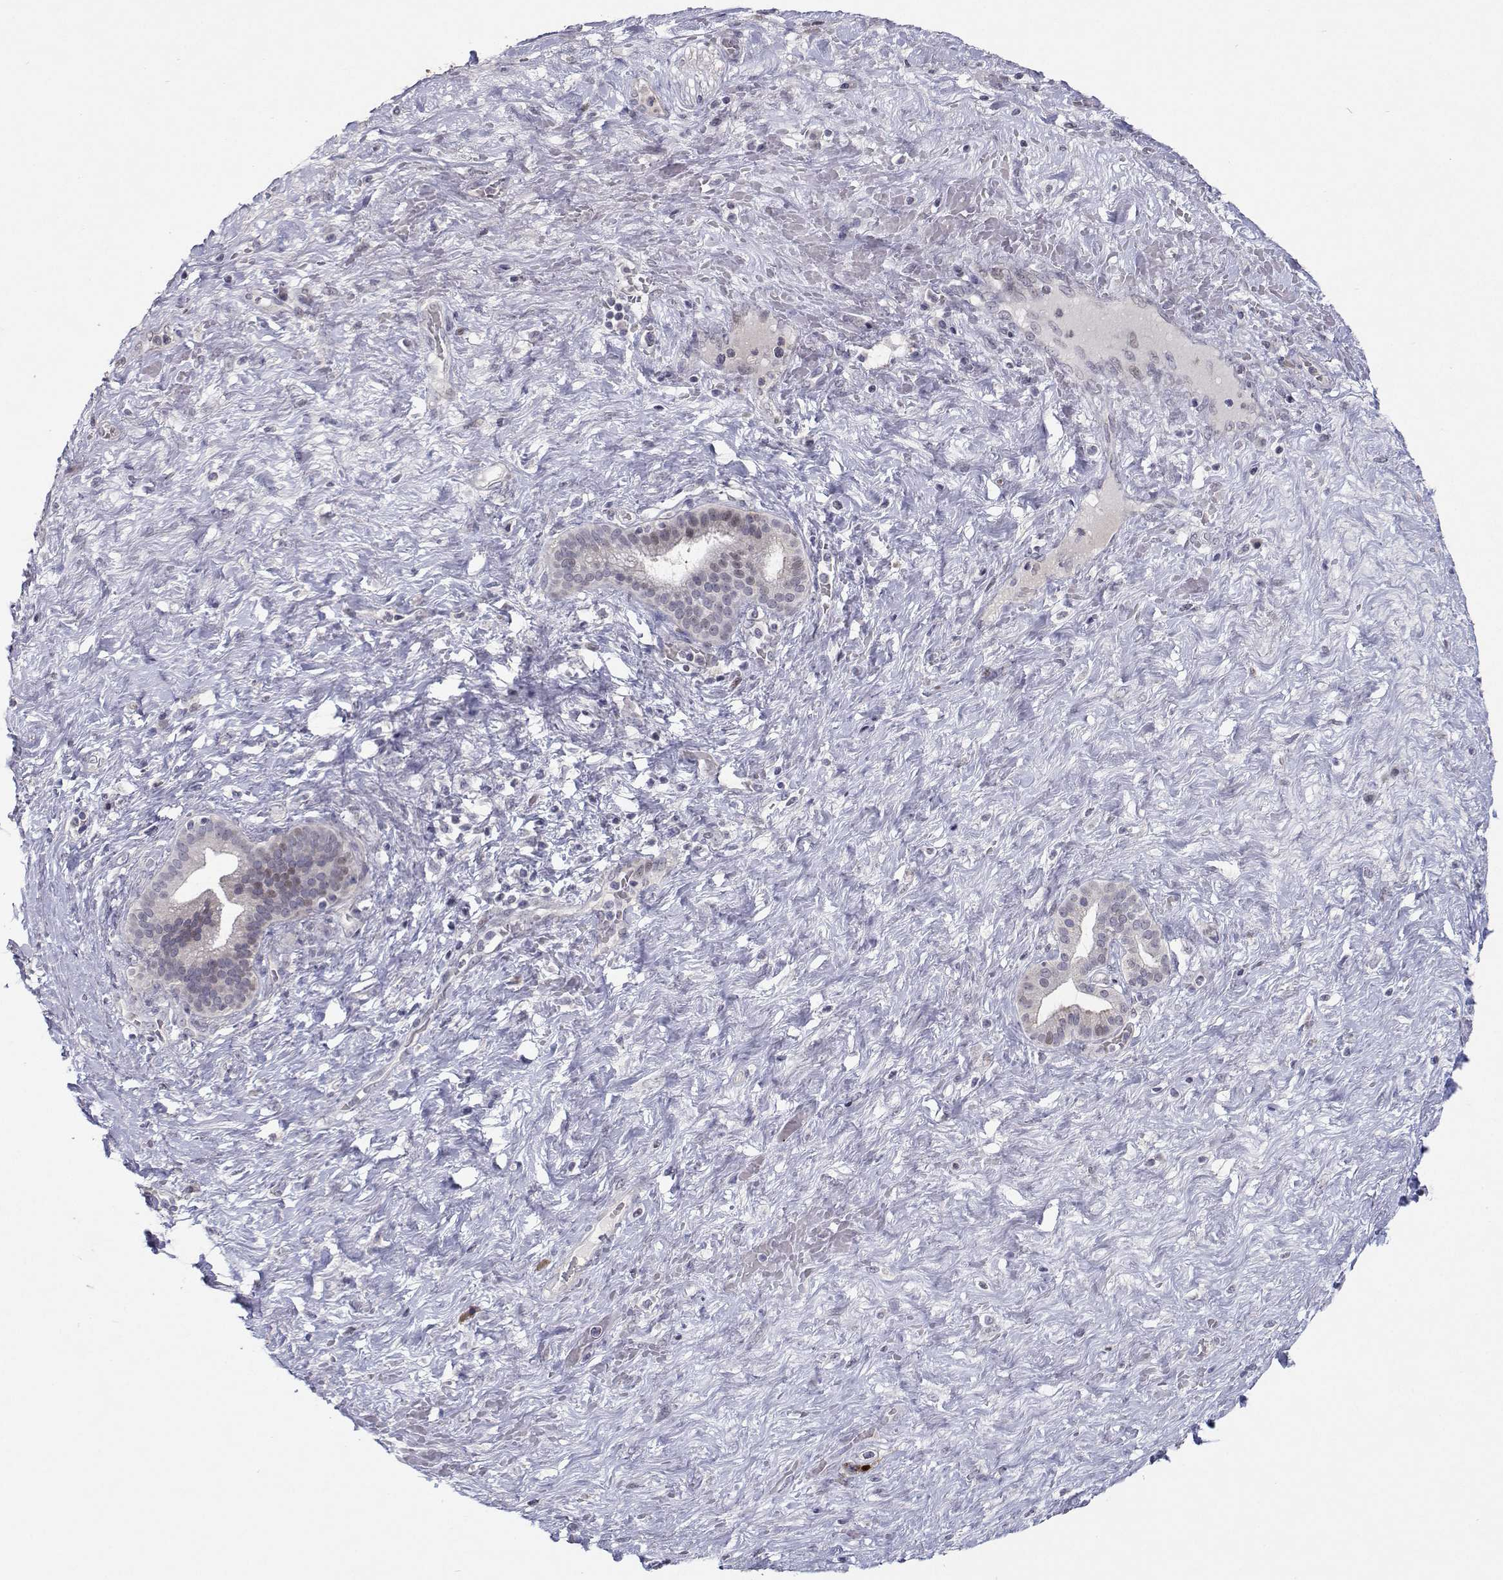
{"staining": {"intensity": "negative", "quantity": "none", "location": "none"}, "tissue": "pancreatic cancer", "cell_type": "Tumor cells", "image_type": "cancer", "snomed": [{"axis": "morphology", "description": "Adenocarcinoma, NOS"}, {"axis": "topography", "description": "Pancreas"}], "caption": "There is no significant expression in tumor cells of pancreatic cancer (adenocarcinoma).", "gene": "RBPJL", "patient": {"sex": "male", "age": 44}}